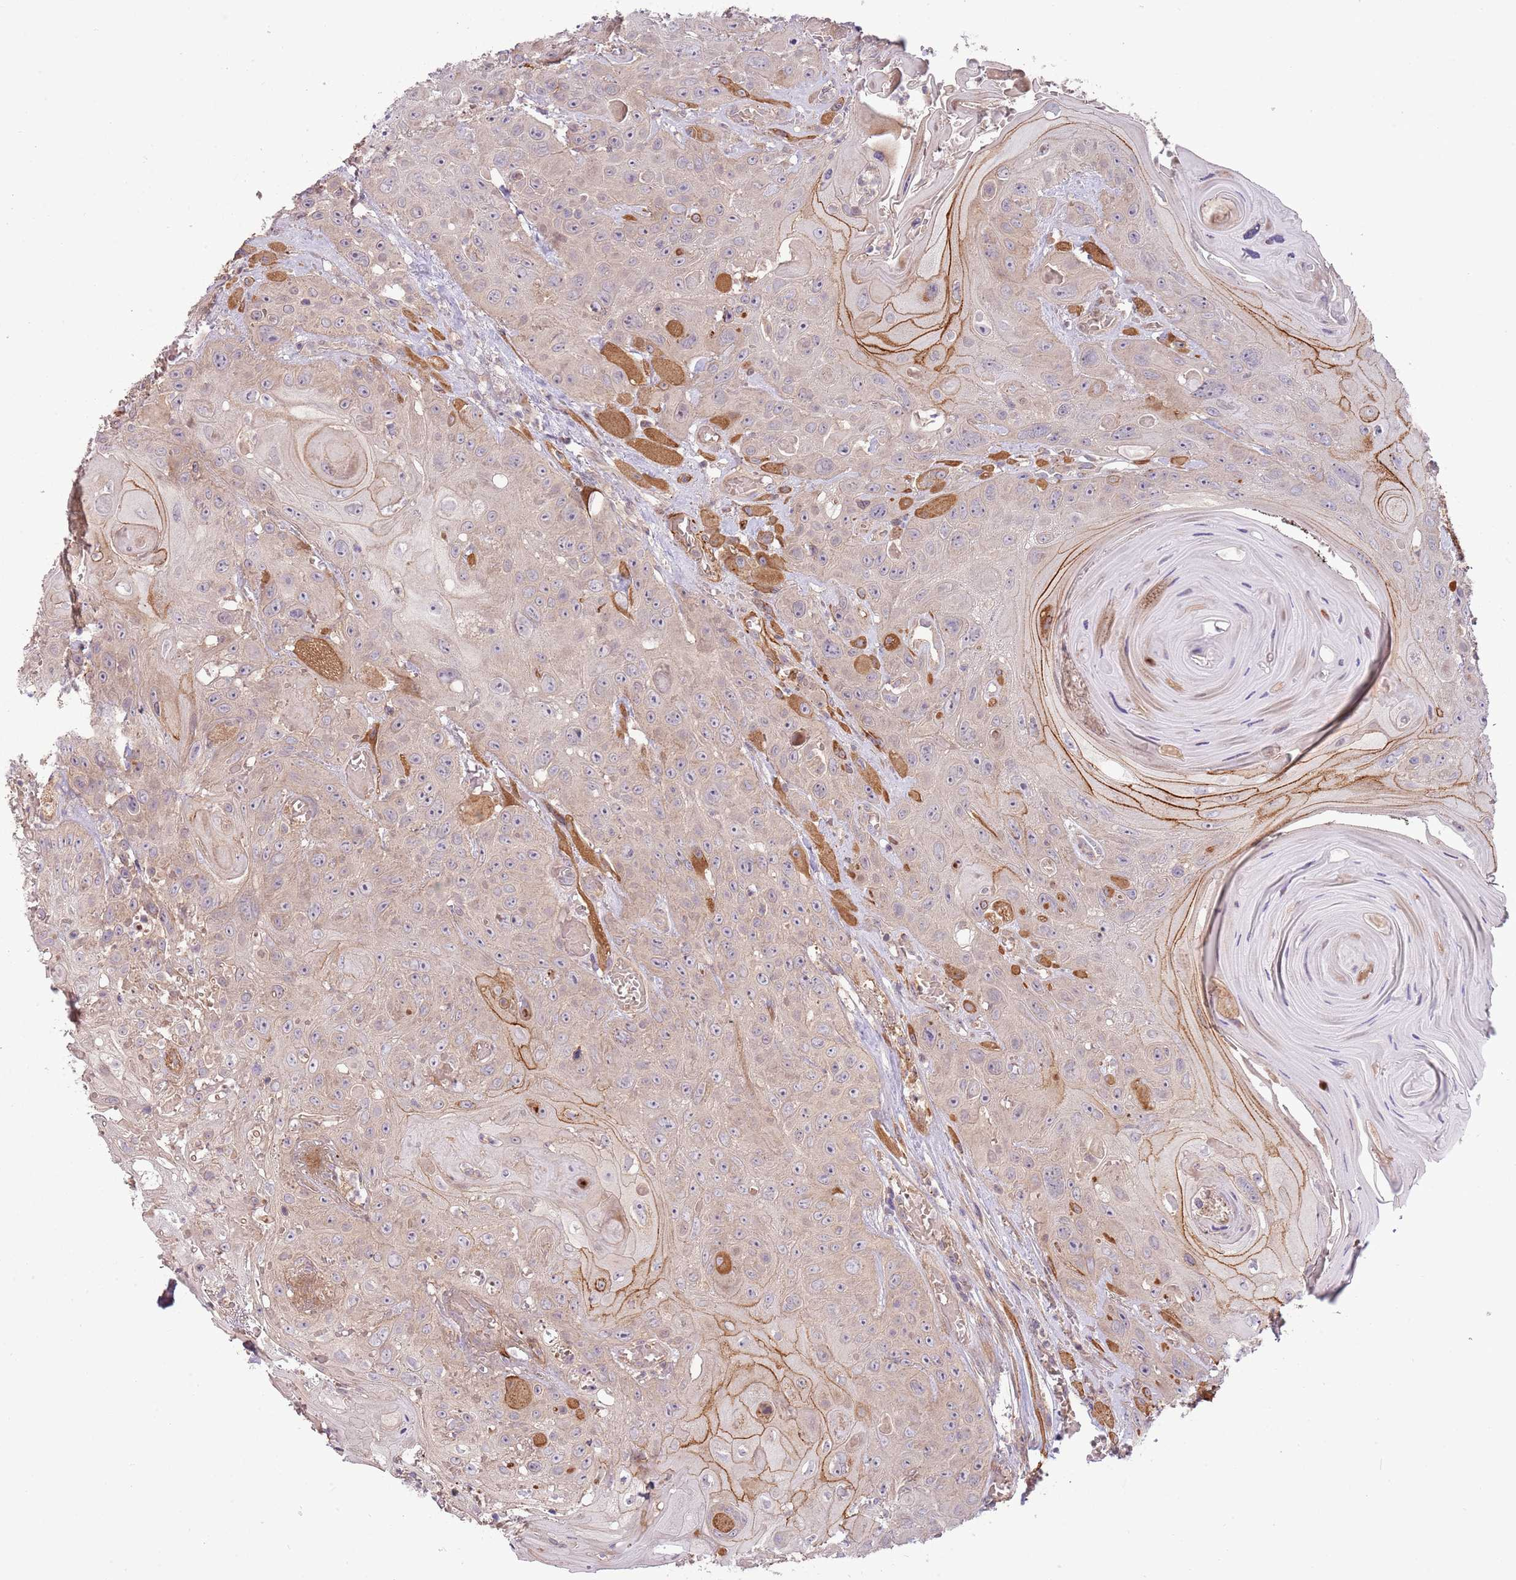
{"staining": {"intensity": "moderate", "quantity": "<25%", "location": "cytoplasmic/membranous"}, "tissue": "head and neck cancer", "cell_type": "Tumor cells", "image_type": "cancer", "snomed": [{"axis": "morphology", "description": "Squamous cell carcinoma, NOS"}, {"axis": "topography", "description": "Head-Neck"}], "caption": "Approximately <25% of tumor cells in human head and neck cancer reveal moderate cytoplasmic/membranous protein staining as visualized by brown immunohistochemical staining.", "gene": "RNF128", "patient": {"sex": "female", "age": 59}}